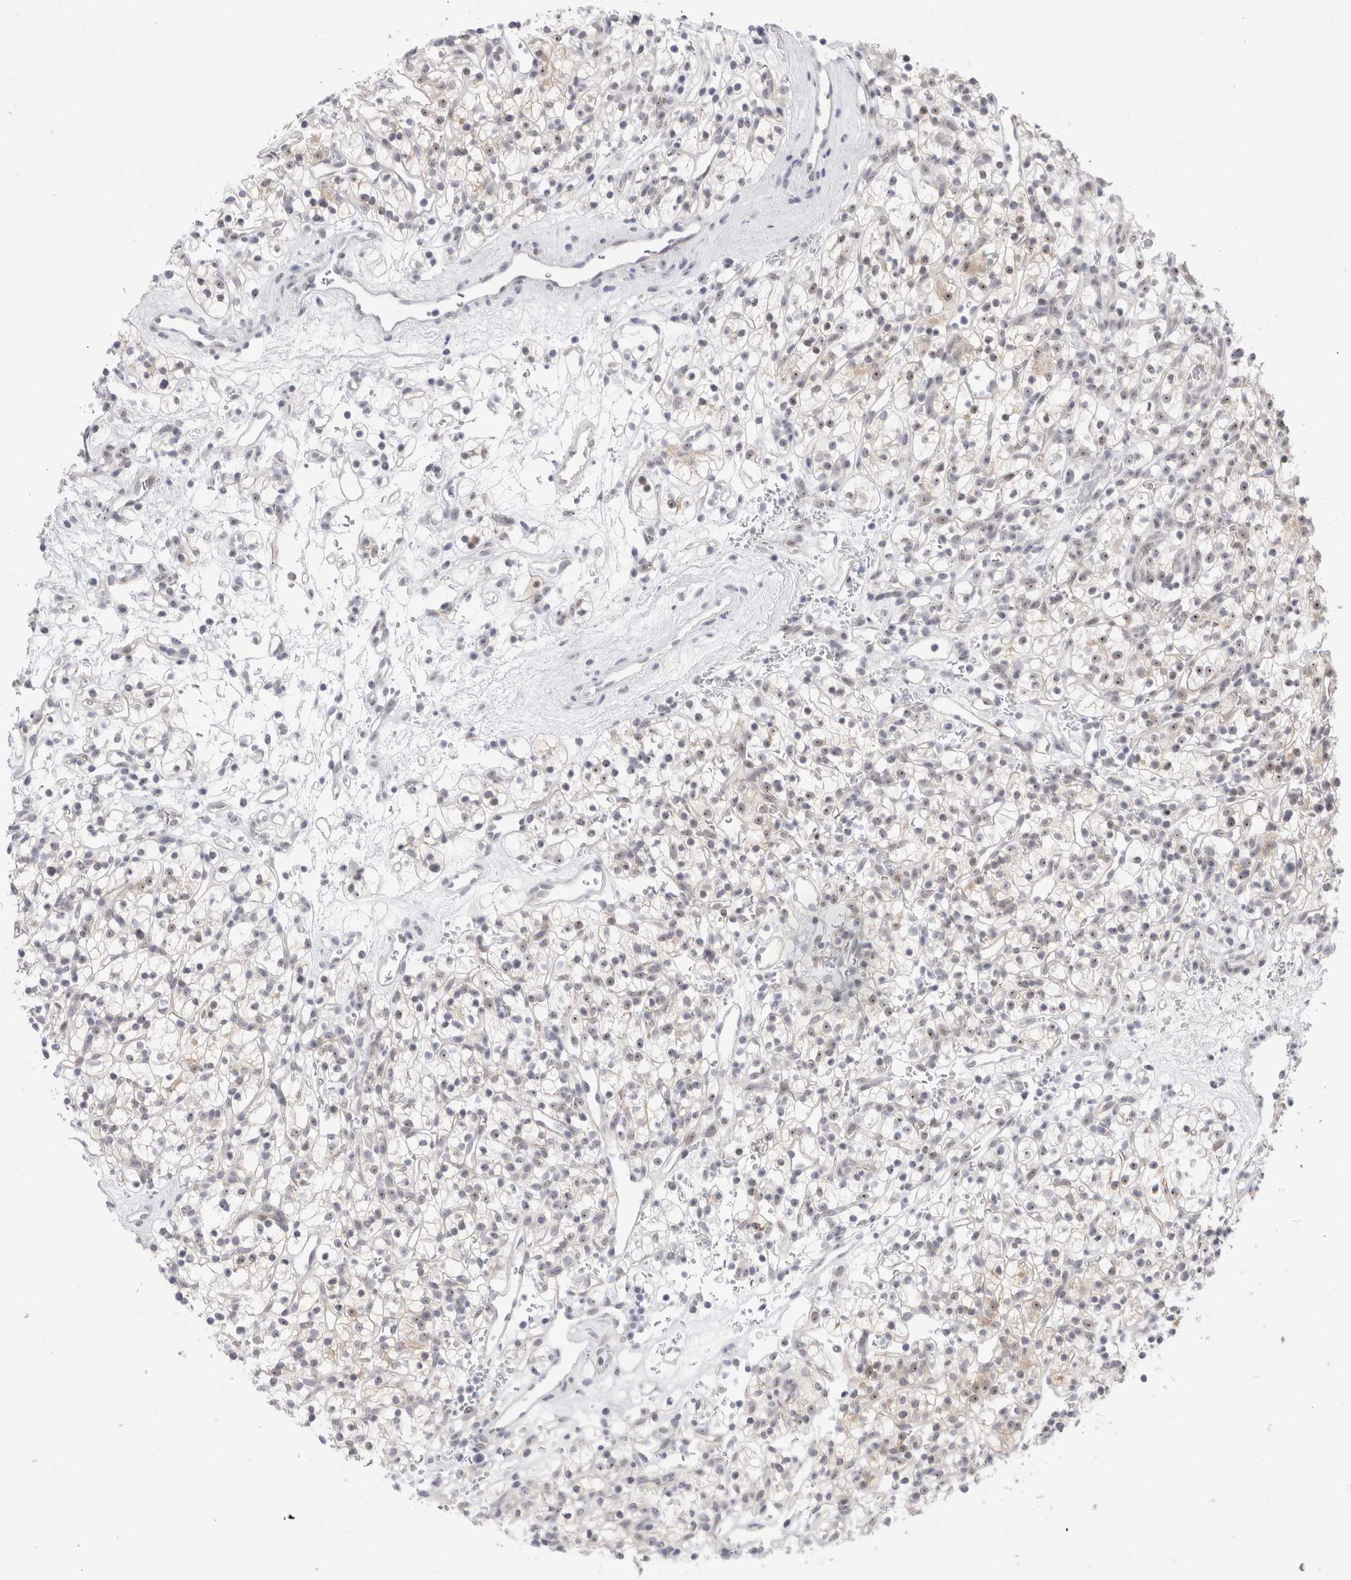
{"staining": {"intensity": "moderate", "quantity": "25%-75%", "location": "nuclear"}, "tissue": "renal cancer", "cell_type": "Tumor cells", "image_type": "cancer", "snomed": [{"axis": "morphology", "description": "Adenocarcinoma, NOS"}, {"axis": "topography", "description": "Kidney"}], "caption": "Immunohistochemistry photomicrograph of renal adenocarcinoma stained for a protein (brown), which demonstrates medium levels of moderate nuclear staining in approximately 25%-75% of tumor cells.", "gene": "CERS5", "patient": {"sex": "female", "age": 57}}